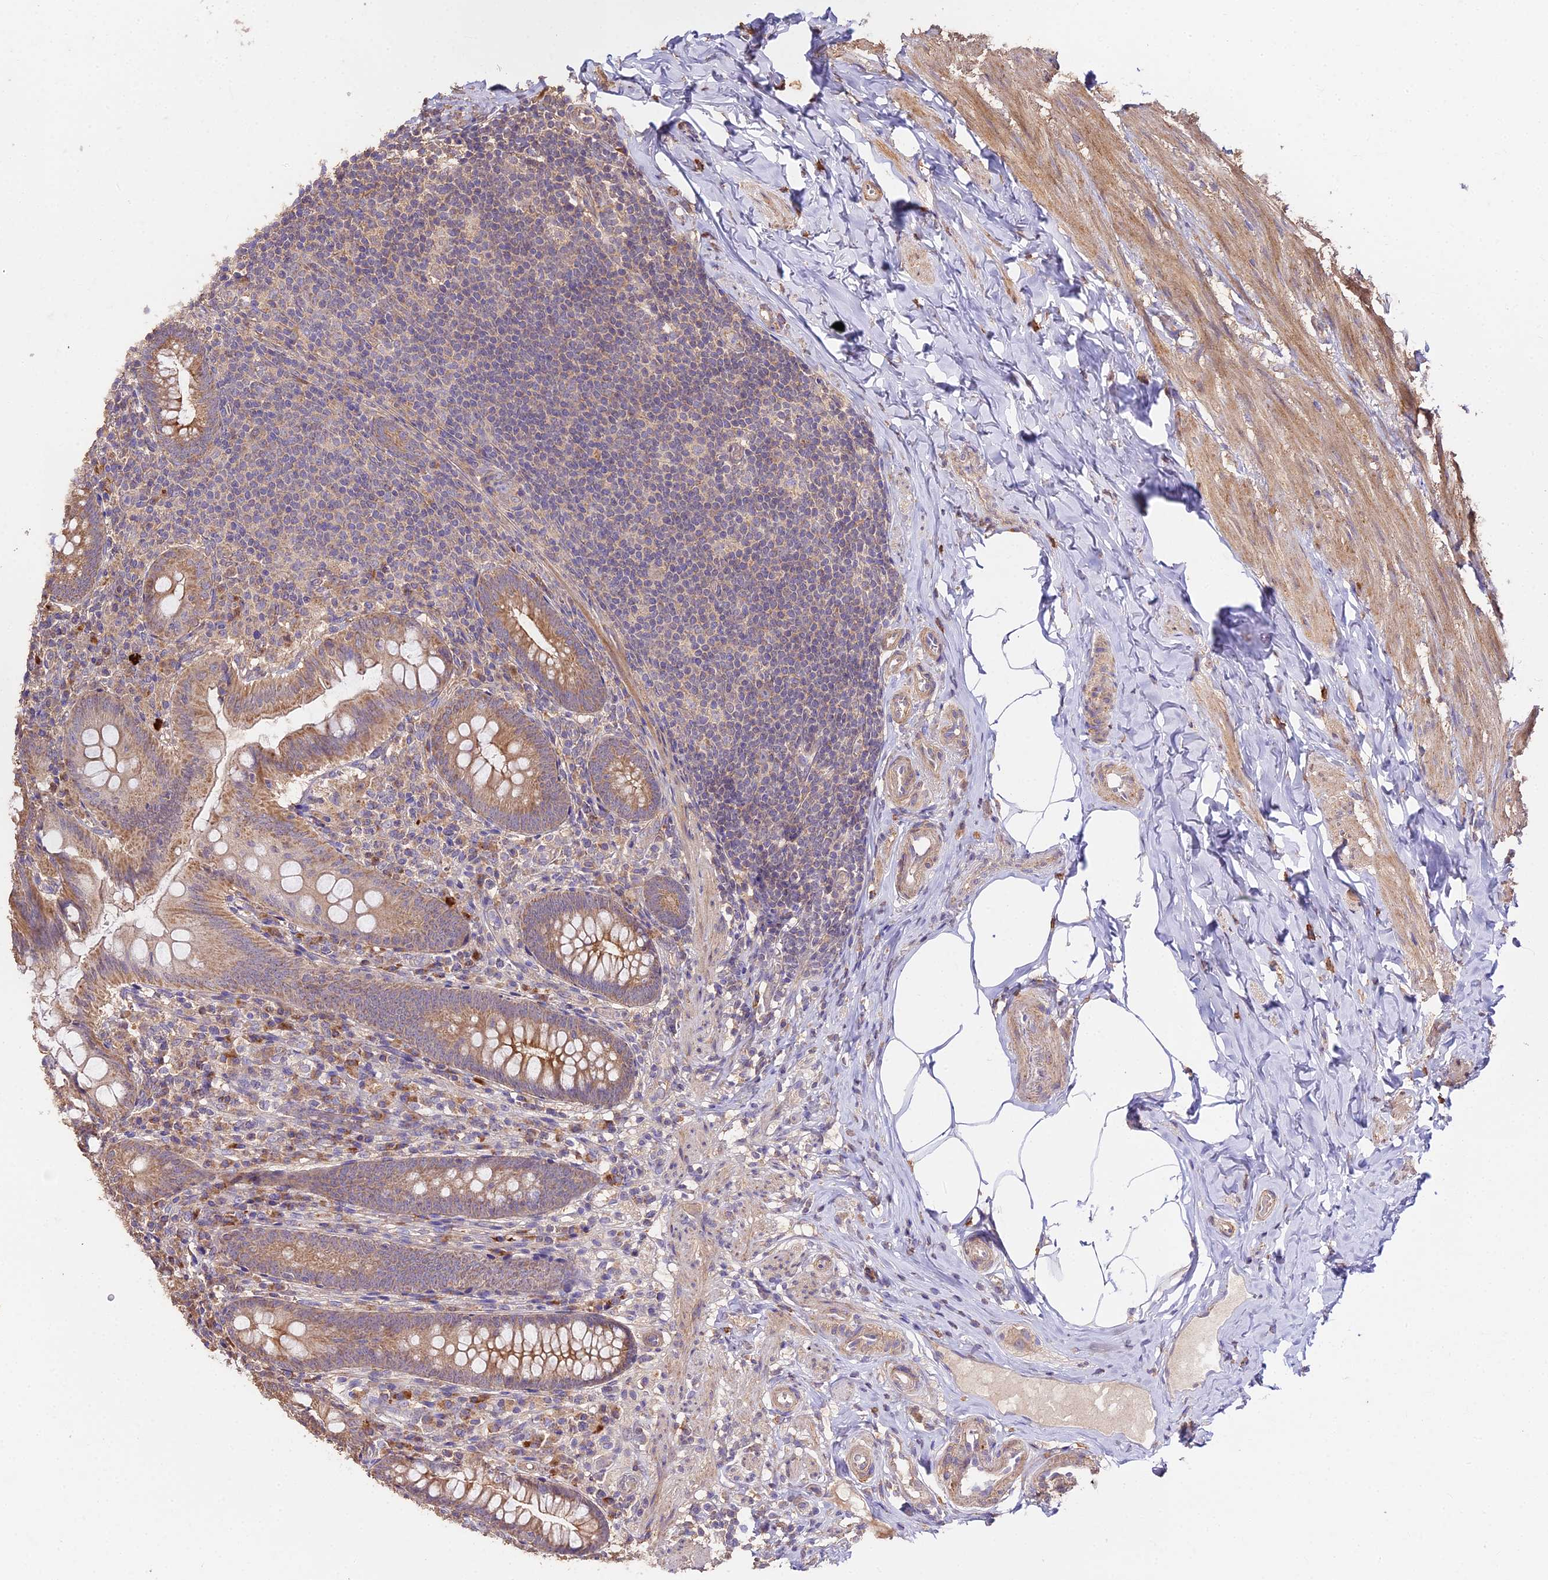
{"staining": {"intensity": "moderate", "quantity": ">75%", "location": "cytoplasmic/membranous"}, "tissue": "appendix", "cell_type": "Glandular cells", "image_type": "normal", "snomed": [{"axis": "morphology", "description": "Normal tissue, NOS"}, {"axis": "topography", "description": "Appendix"}], "caption": "Appendix stained with DAB (3,3'-diaminobenzidine) IHC exhibits medium levels of moderate cytoplasmic/membranous expression in about >75% of glandular cells. (Stains: DAB in brown, nuclei in blue, Microscopy: brightfield microscopy at high magnification).", "gene": "METTL13", "patient": {"sex": "male", "age": 55}}